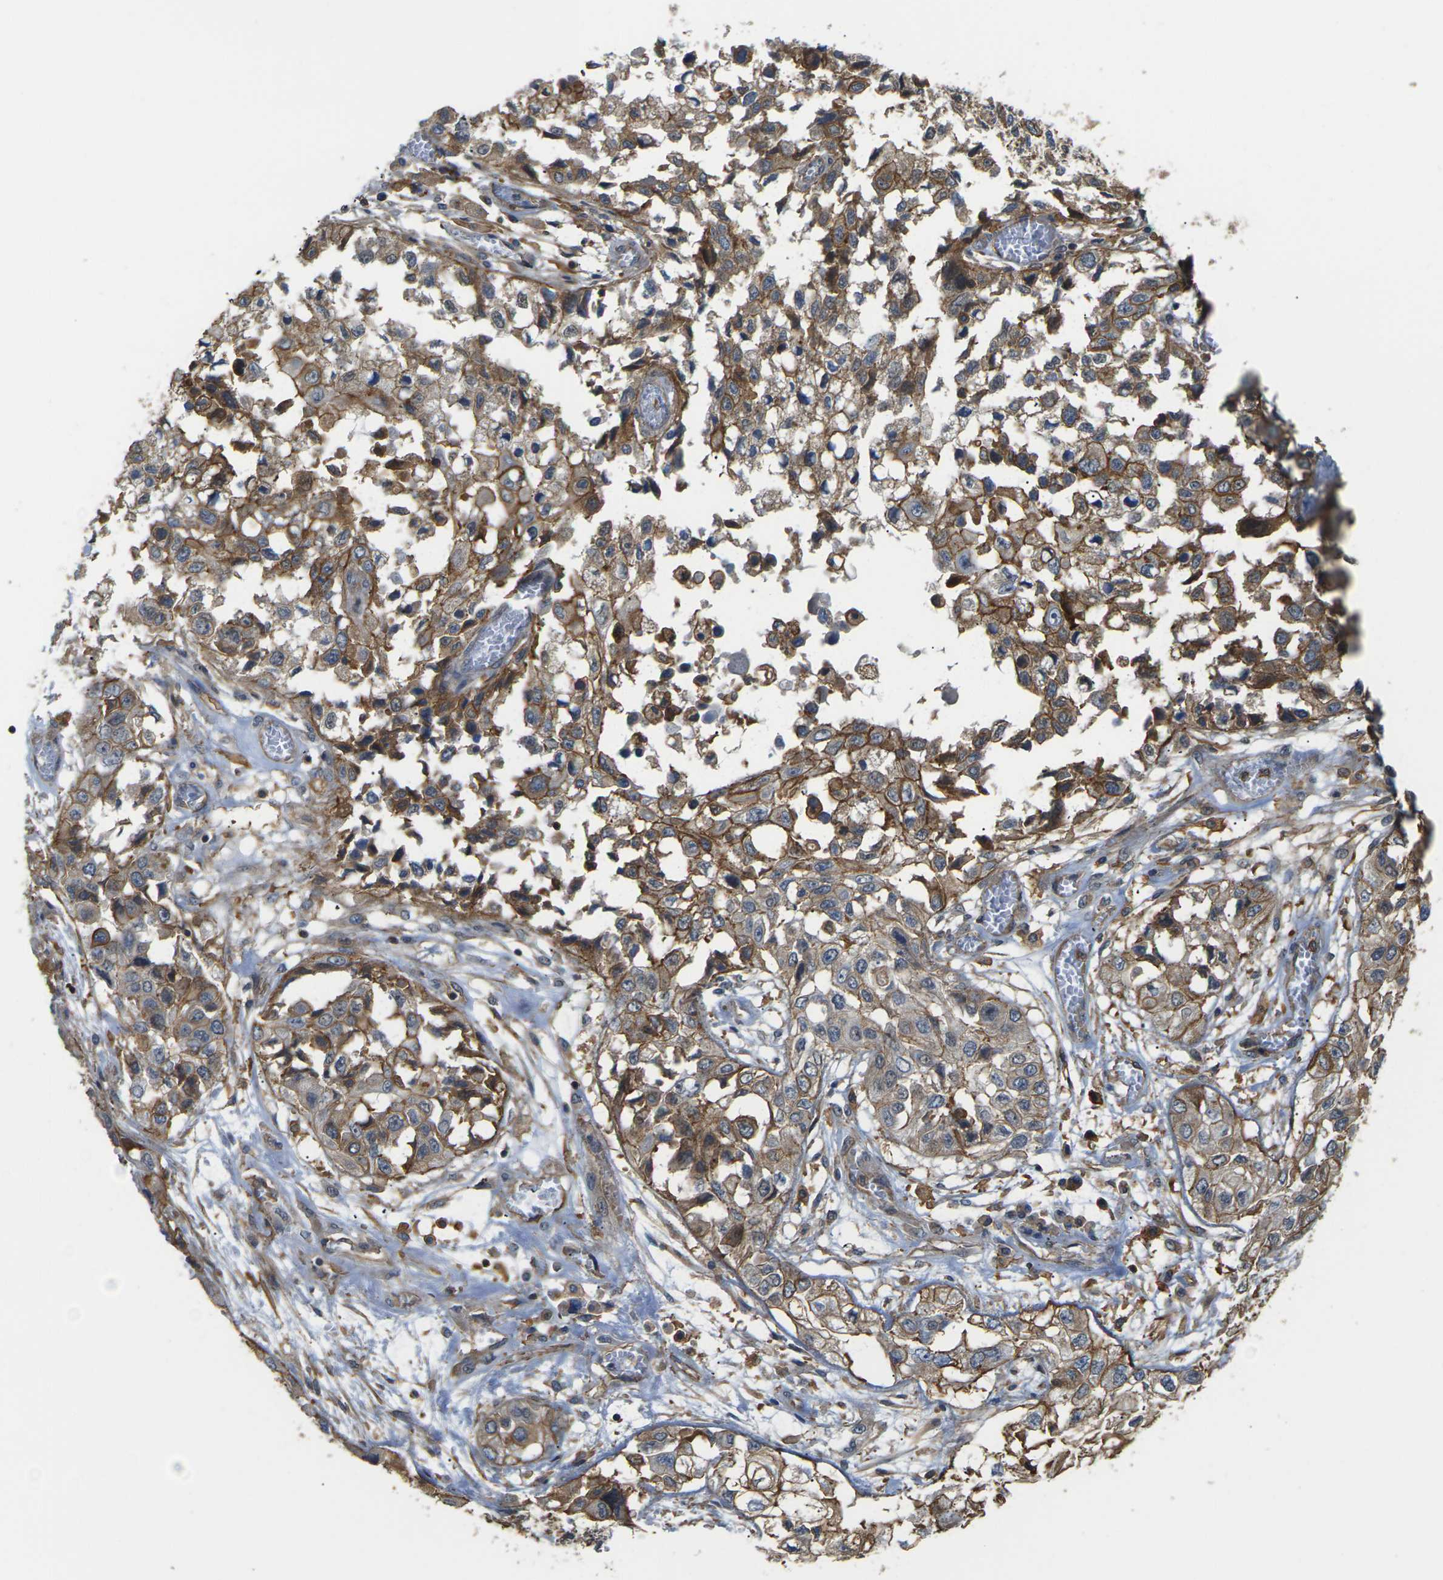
{"staining": {"intensity": "moderate", "quantity": ">75%", "location": "cytoplasmic/membranous"}, "tissue": "lung cancer", "cell_type": "Tumor cells", "image_type": "cancer", "snomed": [{"axis": "morphology", "description": "Squamous cell carcinoma, NOS"}, {"axis": "topography", "description": "Lung"}], "caption": "Immunohistochemistry staining of lung cancer, which demonstrates medium levels of moderate cytoplasmic/membranous staining in about >75% of tumor cells indicating moderate cytoplasmic/membranous protein expression. The staining was performed using DAB (3,3'-diaminobenzidine) (brown) for protein detection and nuclei were counterstained in hematoxylin (blue).", "gene": "IQGAP1", "patient": {"sex": "male", "age": 71}}